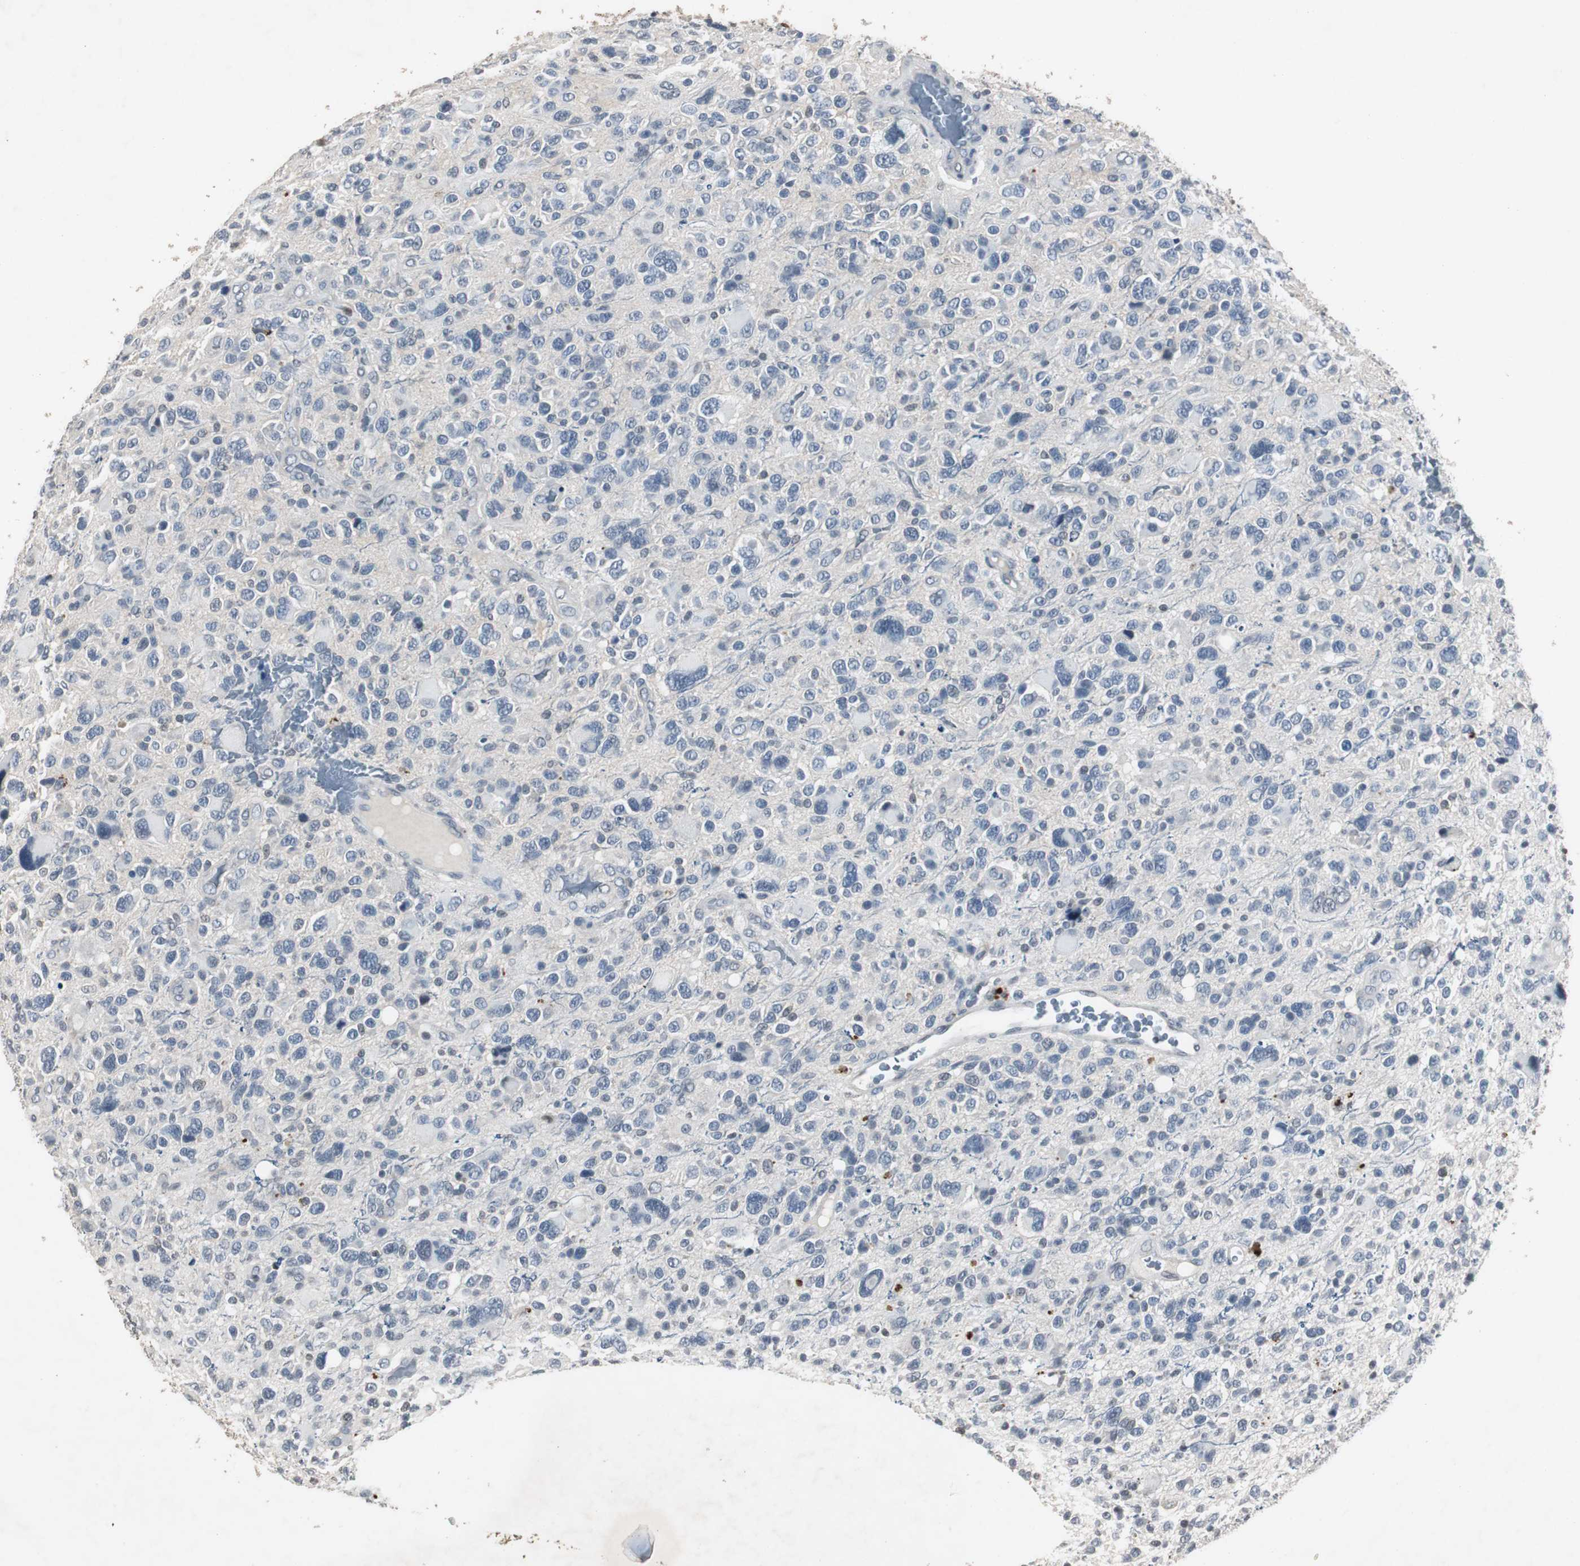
{"staining": {"intensity": "negative", "quantity": "none", "location": "none"}, "tissue": "glioma", "cell_type": "Tumor cells", "image_type": "cancer", "snomed": [{"axis": "morphology", "description": "Glioma, malignant, High grade"}, {"axis": "topography", "description": "Brain"}], "caption": "High-grade glioma (malignant) stained for a protein using IHC demonstrates no positivity tumor cells.", "gene": "ADNP2", "patient": {"sex": "male", "age": 48}}